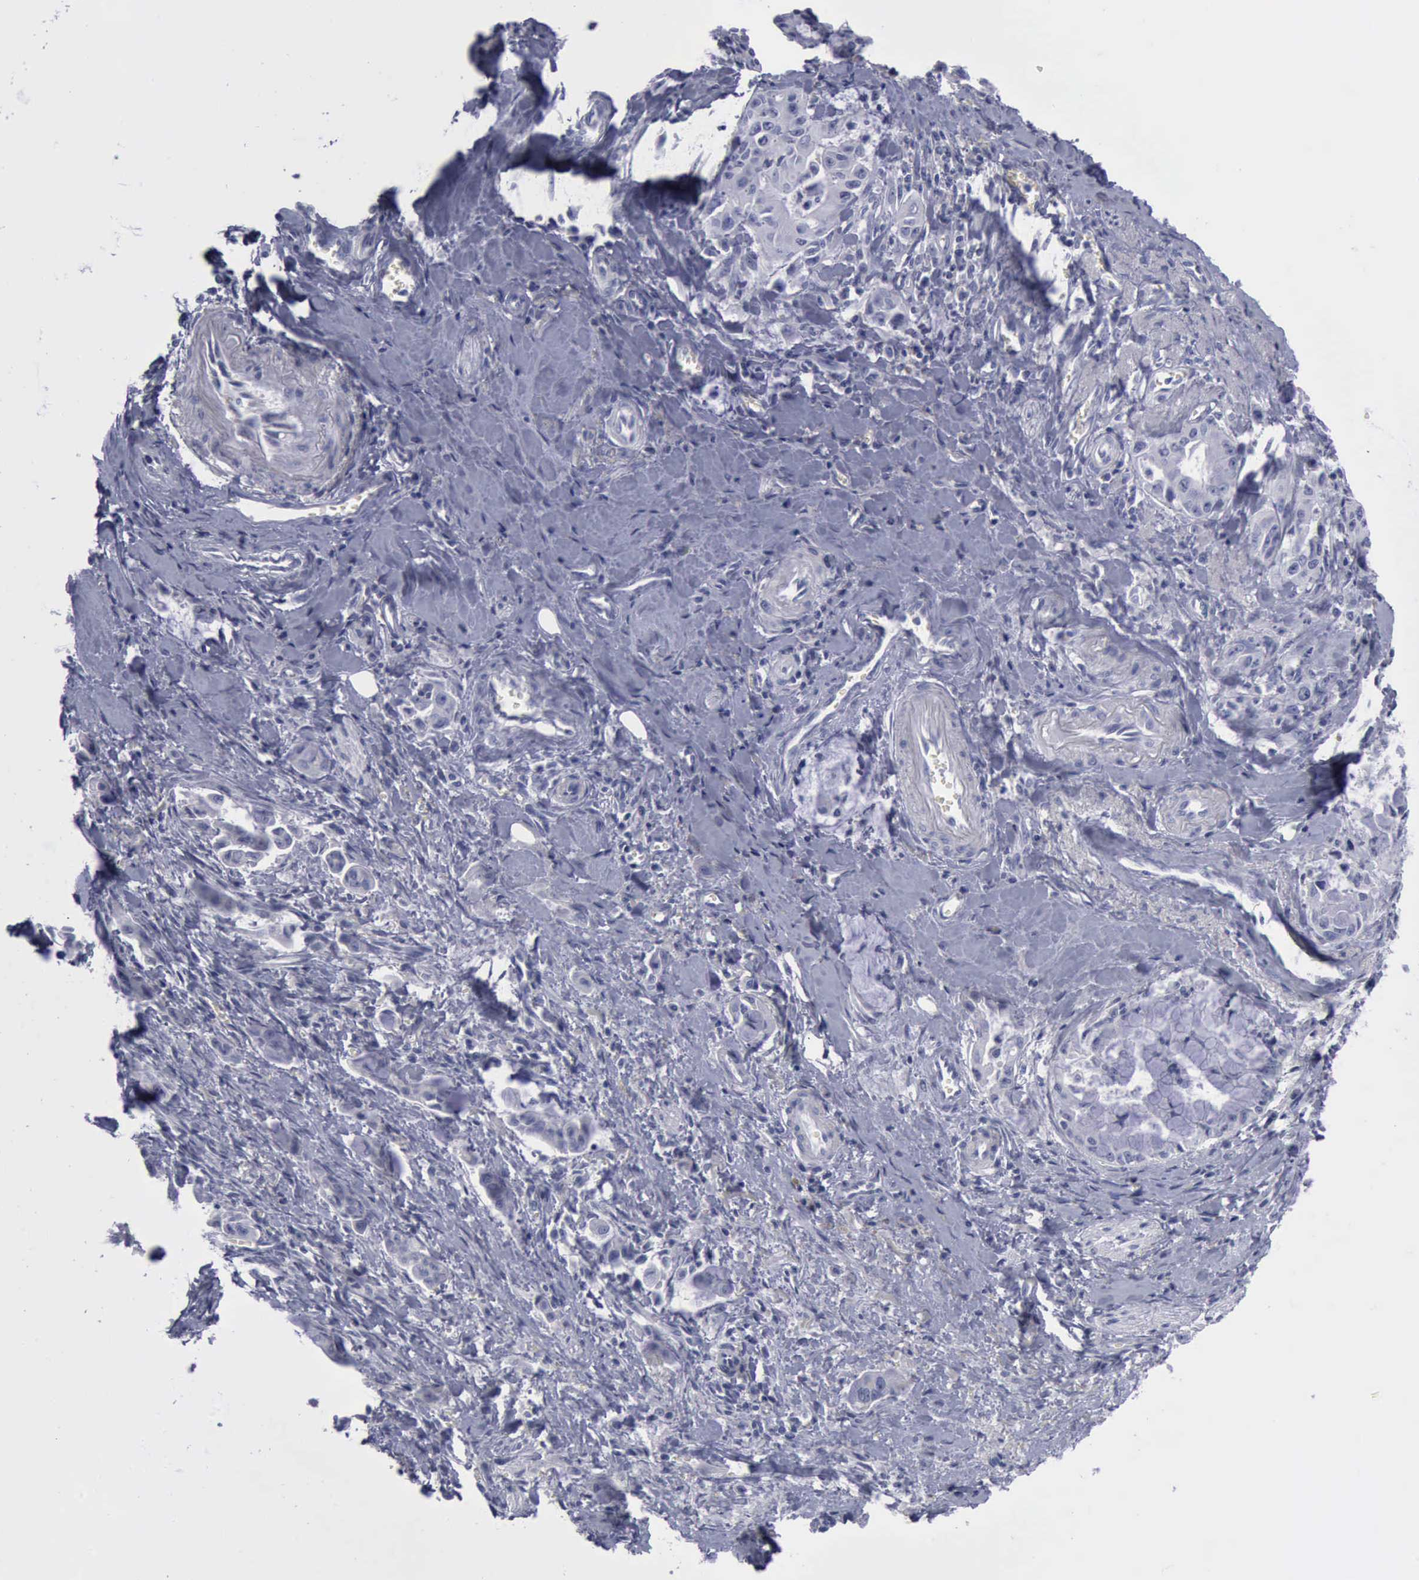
{"staining": {"intensity": "negative", "quantity": "none", "location": "none"}, "tissue": "pancreatic cancer", "cell_type": "Tumor cells", "image_type": "cancer", "snomed": [{"axis": "morphology", "description": "Adenocarcinoma, NOS"}, {"axis": "topography", "description": "Pancreas"}], "caption": "High power microscopy micrograph of an IHC image of pancreatic adenocarcinoma, revealing no significant positivity in tumor cells.", "gene": "KRT13", "patient": {"sex": "male", "age": 59}}